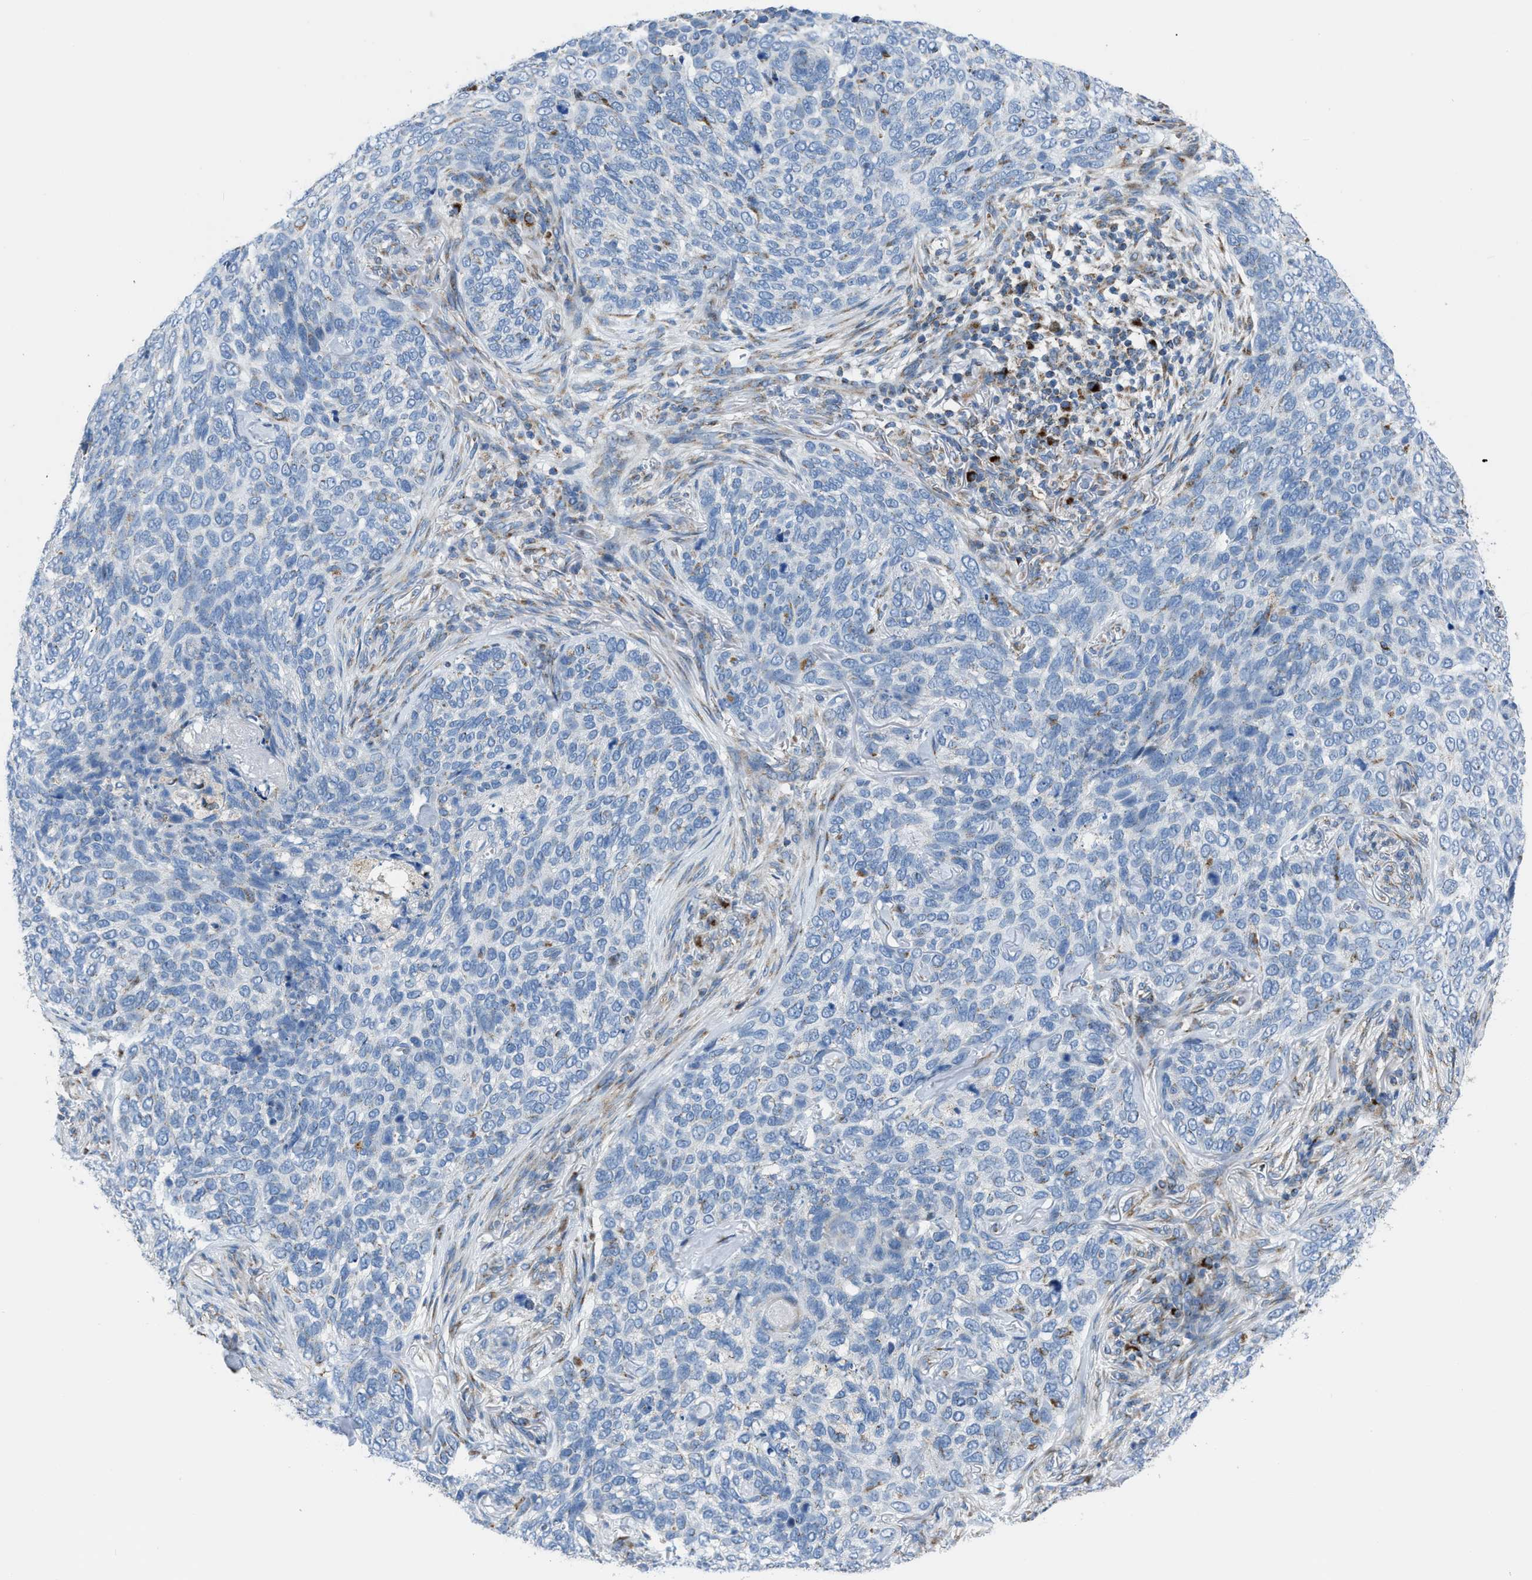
{"staining": {"intensity": "negative", "quantity": "none", "location": "none"}, "tissue": "skin cancer", "cell_type": "Tumor cells", "image_type": "cancer", "snomed": [{"axis": "morphology", "description": "Basal cell carcinoma"}, {"axis": "topography", "description": "Skin"}], "caption": "An IHC photomicrograph of skin basal cell carcinoma is shown. There is no staining in tumor cells of skin basal cell carcinoma.", "gene": "ETFB", "patient": {"sex": "female", "age": 64}}